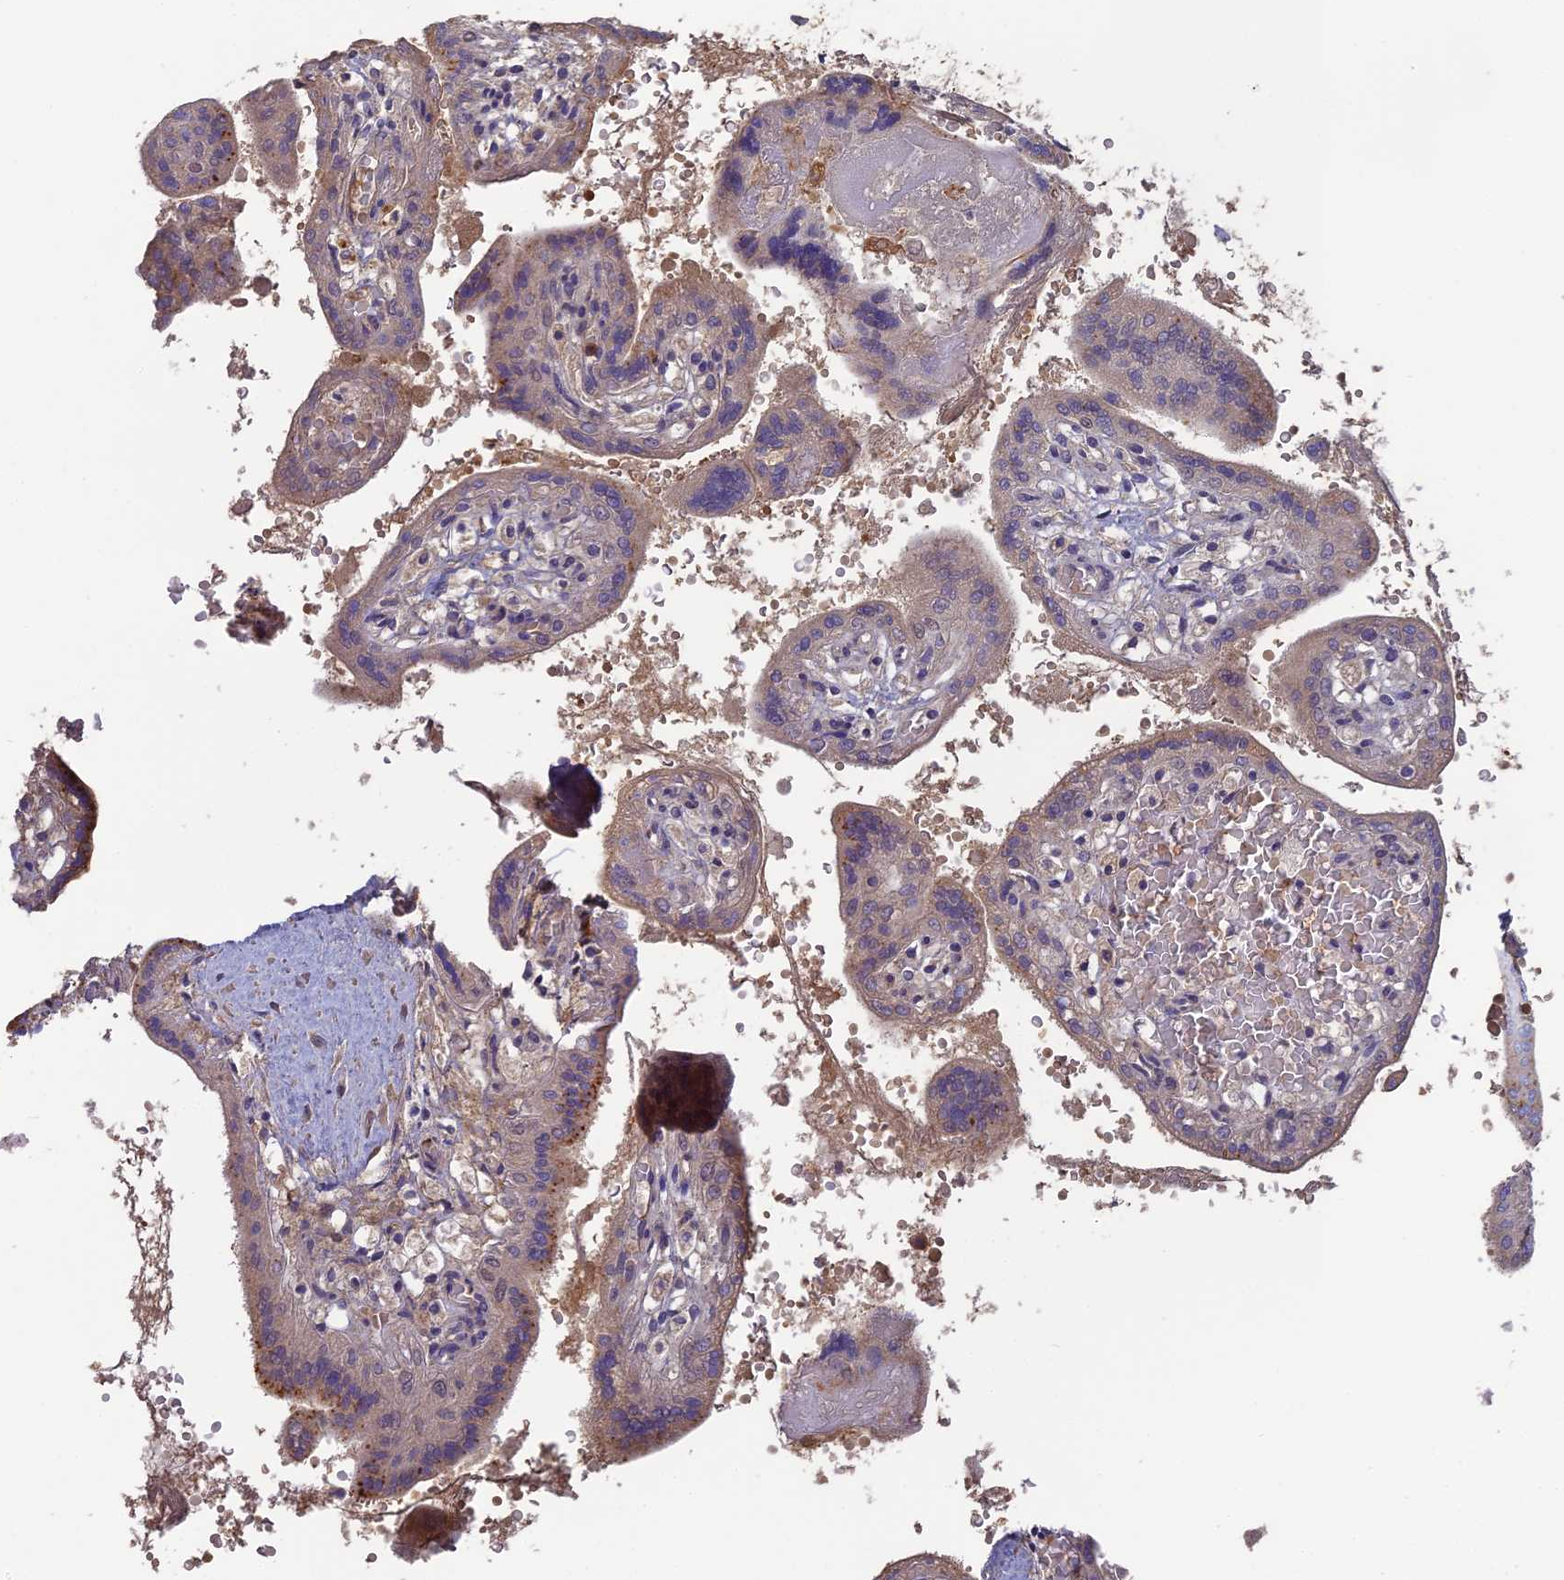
{"staining": {"intensity": "moderate", "quantity": ">75%", "location": "cytoplasmic/membranous"}, "tissue": "placenta", "cell_type": "Decidual cells", "image_type": "normal", "snomed": [{"axis": "morphology", "description": "Normal tissue, NOS"}, {"axis": "topography", "description": "Placenta"}], "caption": "Placenta stained with immunohistochemistry (IHC) shows moderate cytoplasmic/membranous staining in approximately >75% of decidual cells.", "gene": "ERMAP", "patient": {"sex": "female", "age": 37}}